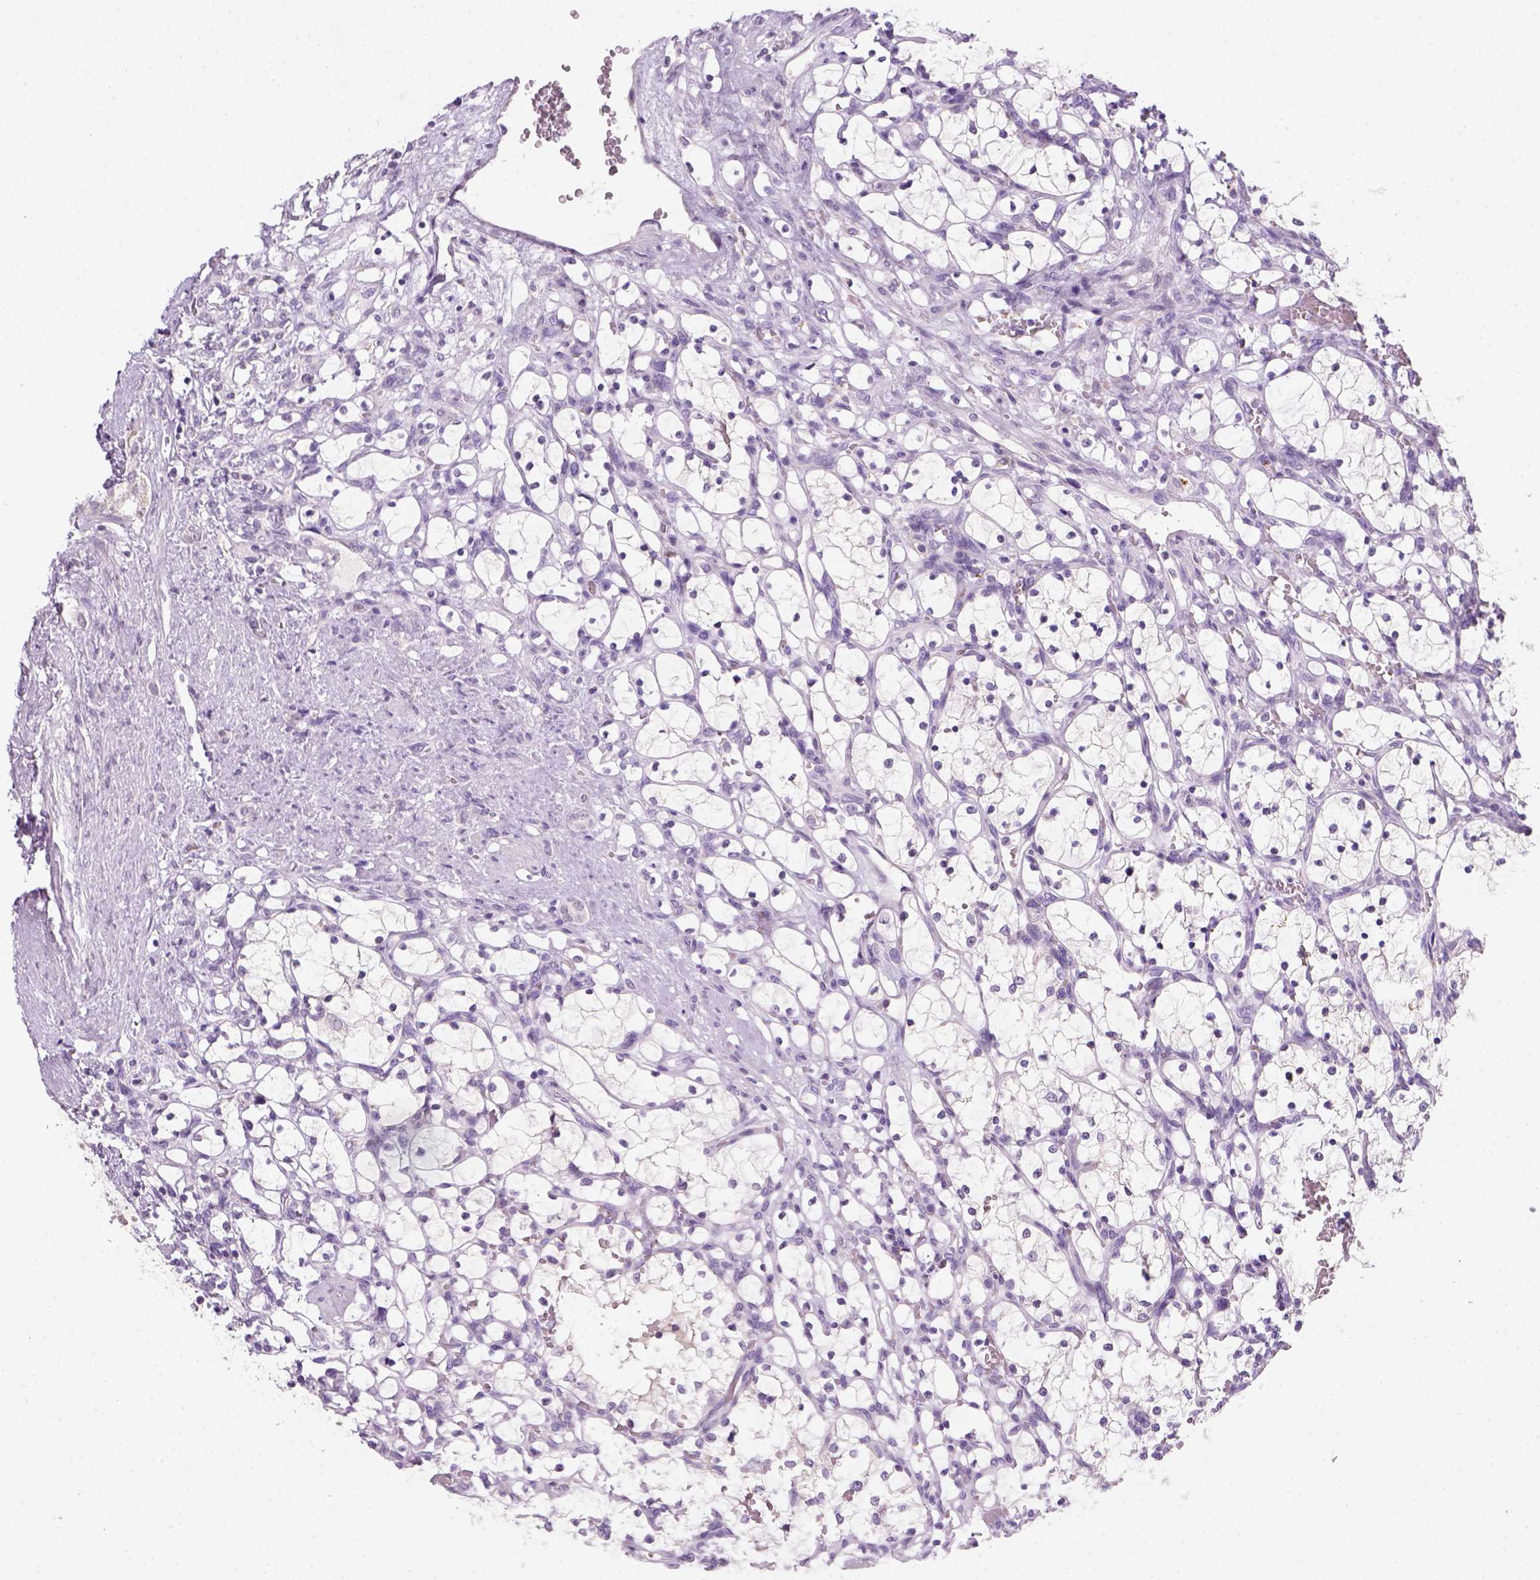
{"staining": {"intensity": "negative", "quantity": "none", "location": "none"}, "tissue": "renal cancer", "cell_type": "Tumor cells", "image_type": "cancer", "snomed": [{"axis": "morphology", "description": "Adenocarcinoma, NOS"}, {"axis": "topography", "description": "Kidney"}], "caption": "The micrograph reveals no staining of tumor cells in adenocarcinoma (renal). The staining was performed using DAB (3,3'-diaminobenzidine) to visualize the protein expression in brown, while the nuclei were stained in blue with hematoxylin (Magnification: 20x).", "gene": "ZMAT4", "patient": {"sex": "female", "age": 69}}